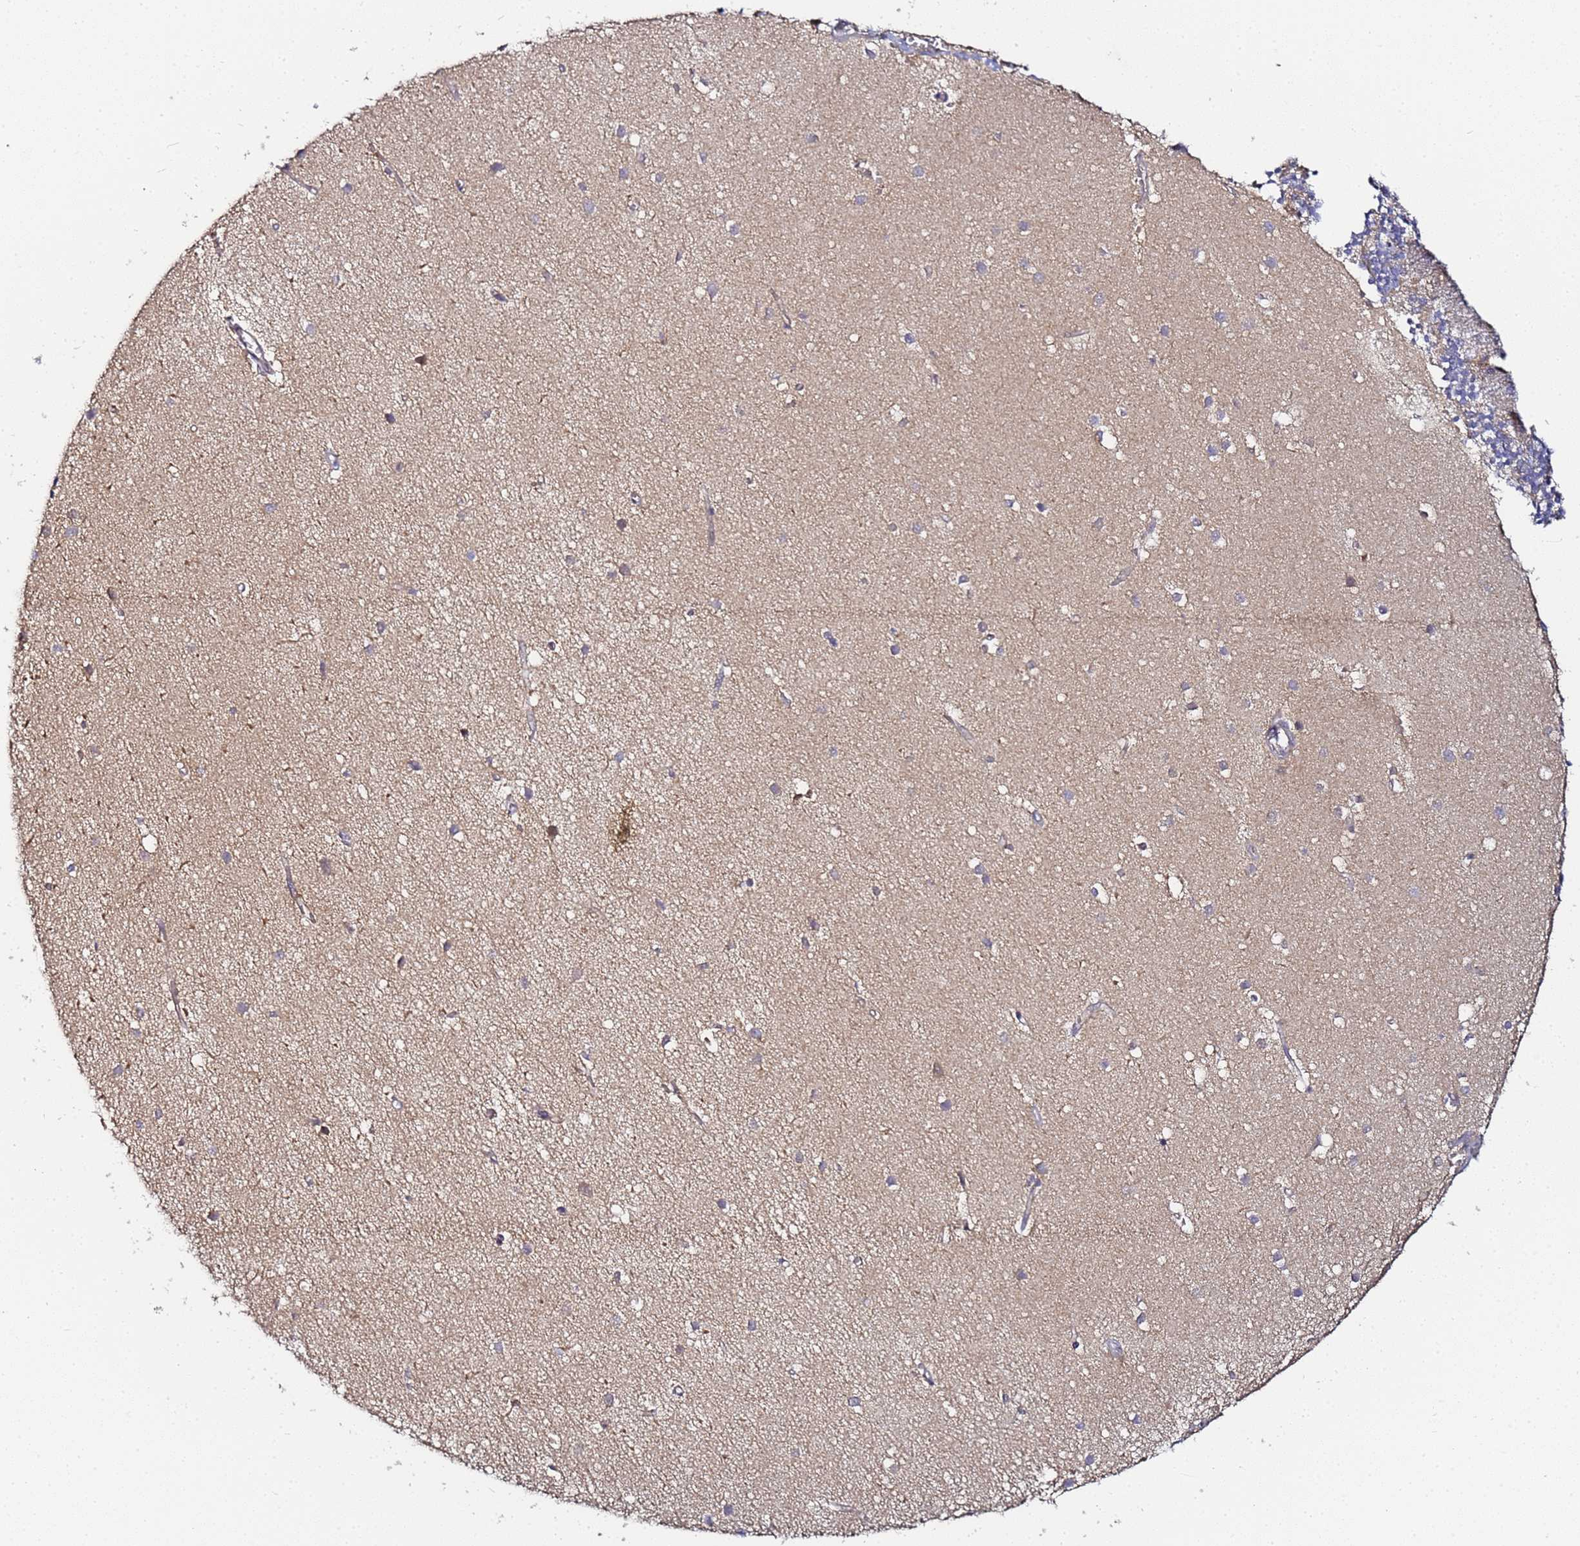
{"staining": {"intensity": "weak", "quantity": "<25%", "location": "cytoplasmic/membranous"}, "tissue": "cerebellum", "cell_type": "Cells in granular layer", "image_type": "normal", "snomed": [{"axis": "morphology", "description": "Normal tissue, NOS"}, {"axis": "topography", "description": "Cerebellum"}], "caption": "High magnification brightfield microscopy of benign cerebellum stained with DAB (3,3'-diaminobenzidine) (brown) and counterstained with hematoxylin (blue): cells in granular layer show no significant positivity. The staining is performed using DAB (3,3'-diaminobenzidine) brown chromogen with nuclei counter-stained in using hematoxylin.", "gene": "LRRC69", "patient": {"sex": "male", "age": 54}}